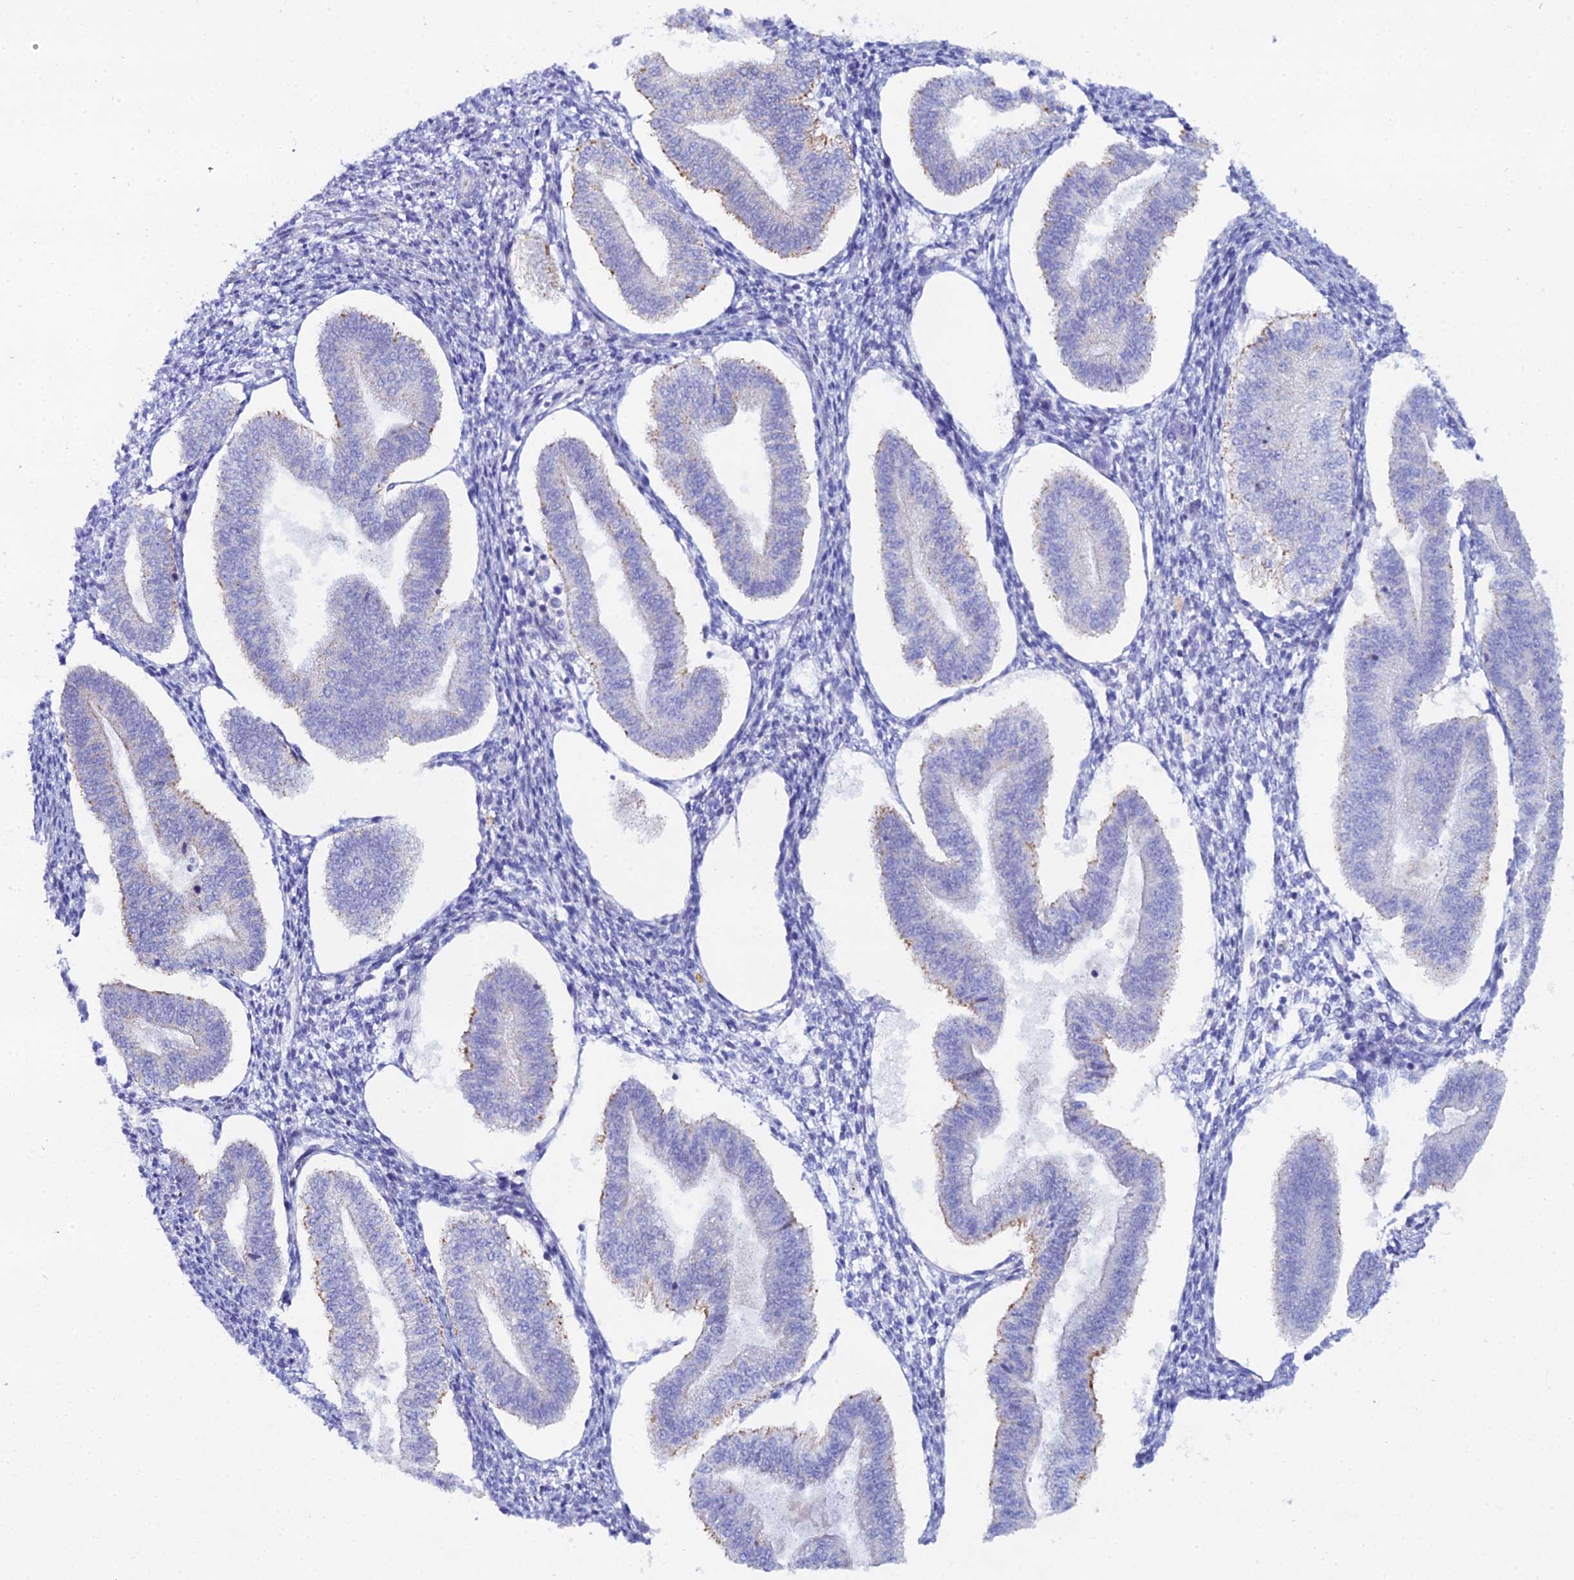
{"staining": {"intensity": "negative", "quantity": "none", "location": "none"}, "tissue": "endometrium", "cell_type": "Cells in endometrial stroma", "image_type": "normal", "snomed": [{"axis": "morphology", "description": "Normal tissue, NOS"}, {"axis": "topography", "description": "Endometrium"}], "caption": "This photomicrograph is of benign endometrium stained with immunohistochemistry (IHC) to label a protein in brown with the nuclei are counter-stained blue. There is no staining in cells in endometrial stroma.", "gene": "DHX34", "patient": {"sex": "female", "age": 34}}